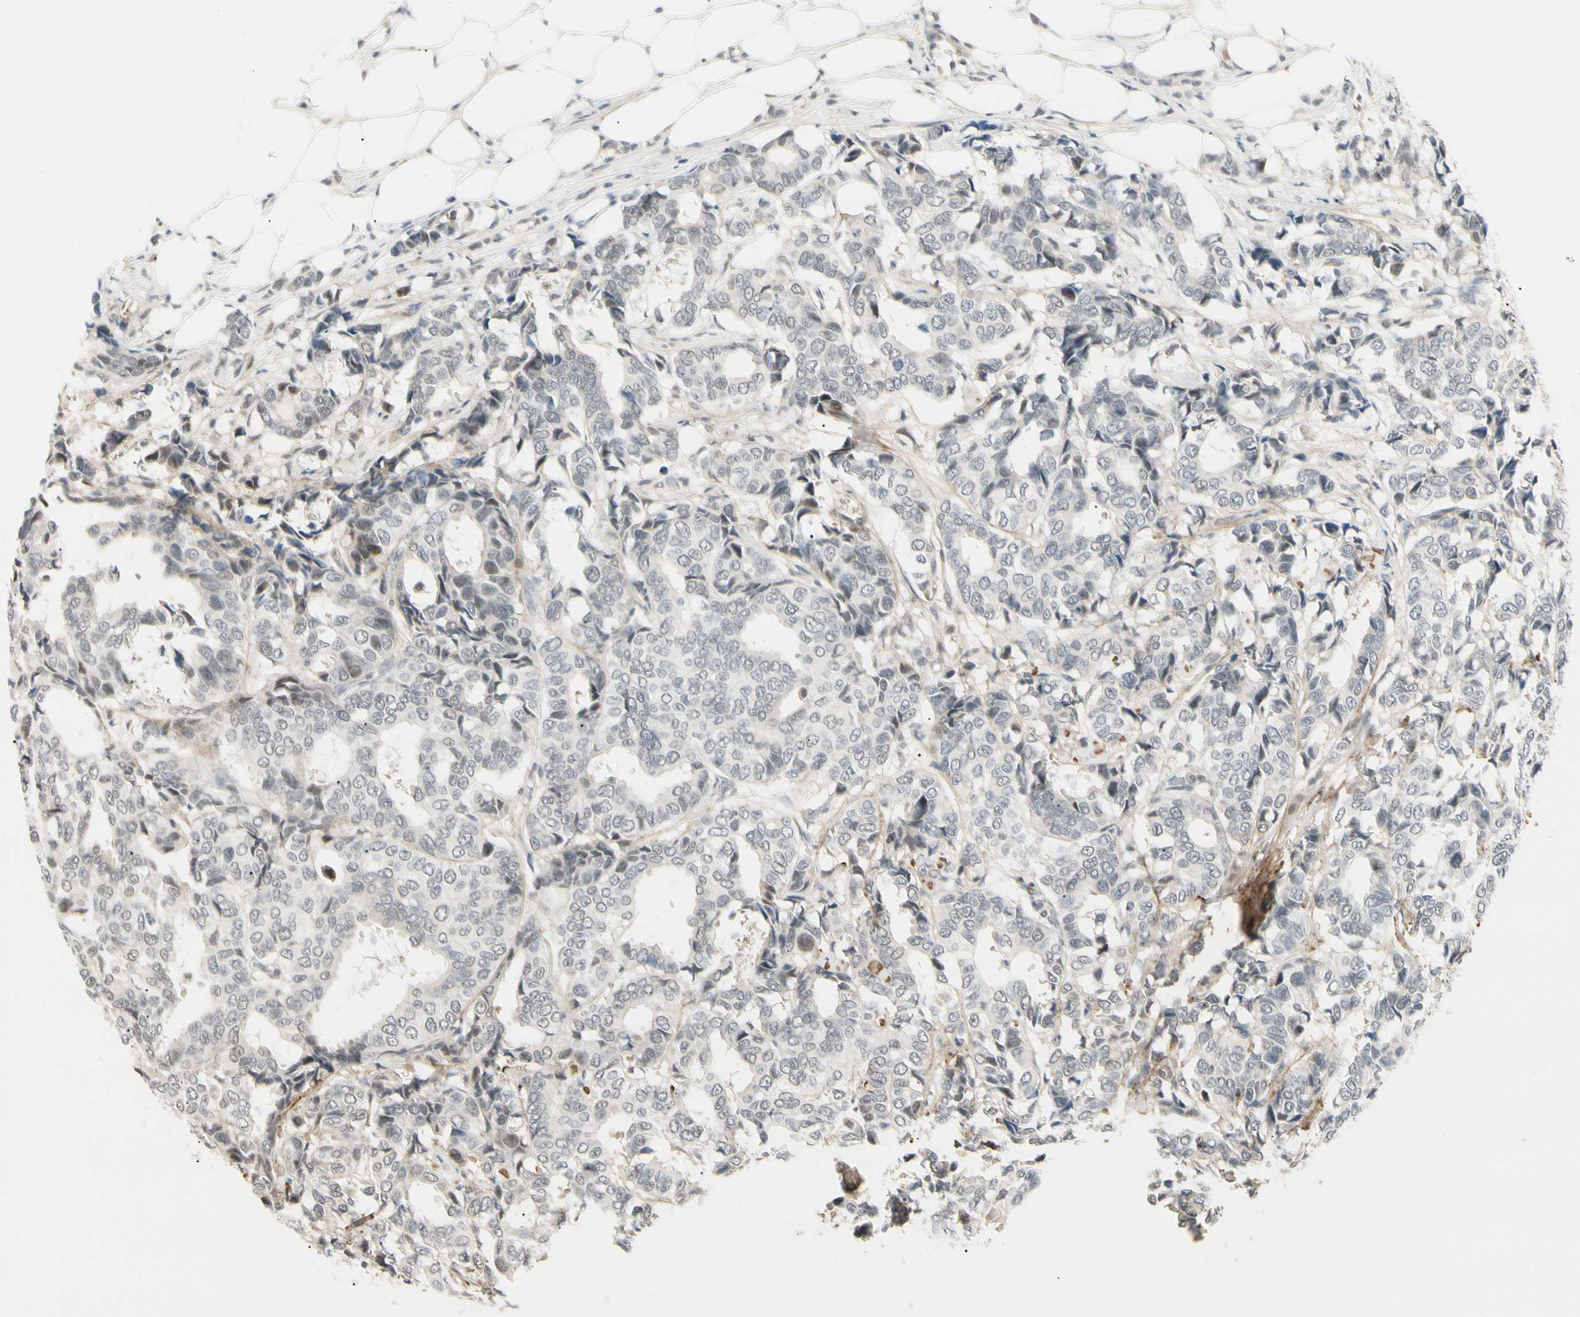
{"staining": {"intensity": "negative", "quantity": "none", "location": "none"}, "tissue": "breast cancer", "cell_type": "Tumor cells", "image_type": "cancer", "snomed": [{"axis": "morphology", "description": "Duct carcinoma"}, {"axis": "topography", "description": "Breast"}], "caption": "DAB immunohistochemical staining of human breast cancer reveals no significant expression in tumor cells. (Immunohistochemistry, brightfield microscopy, high magnification).", "gene": "ASPN", "patient": {"sex": "female", "age": 87}}